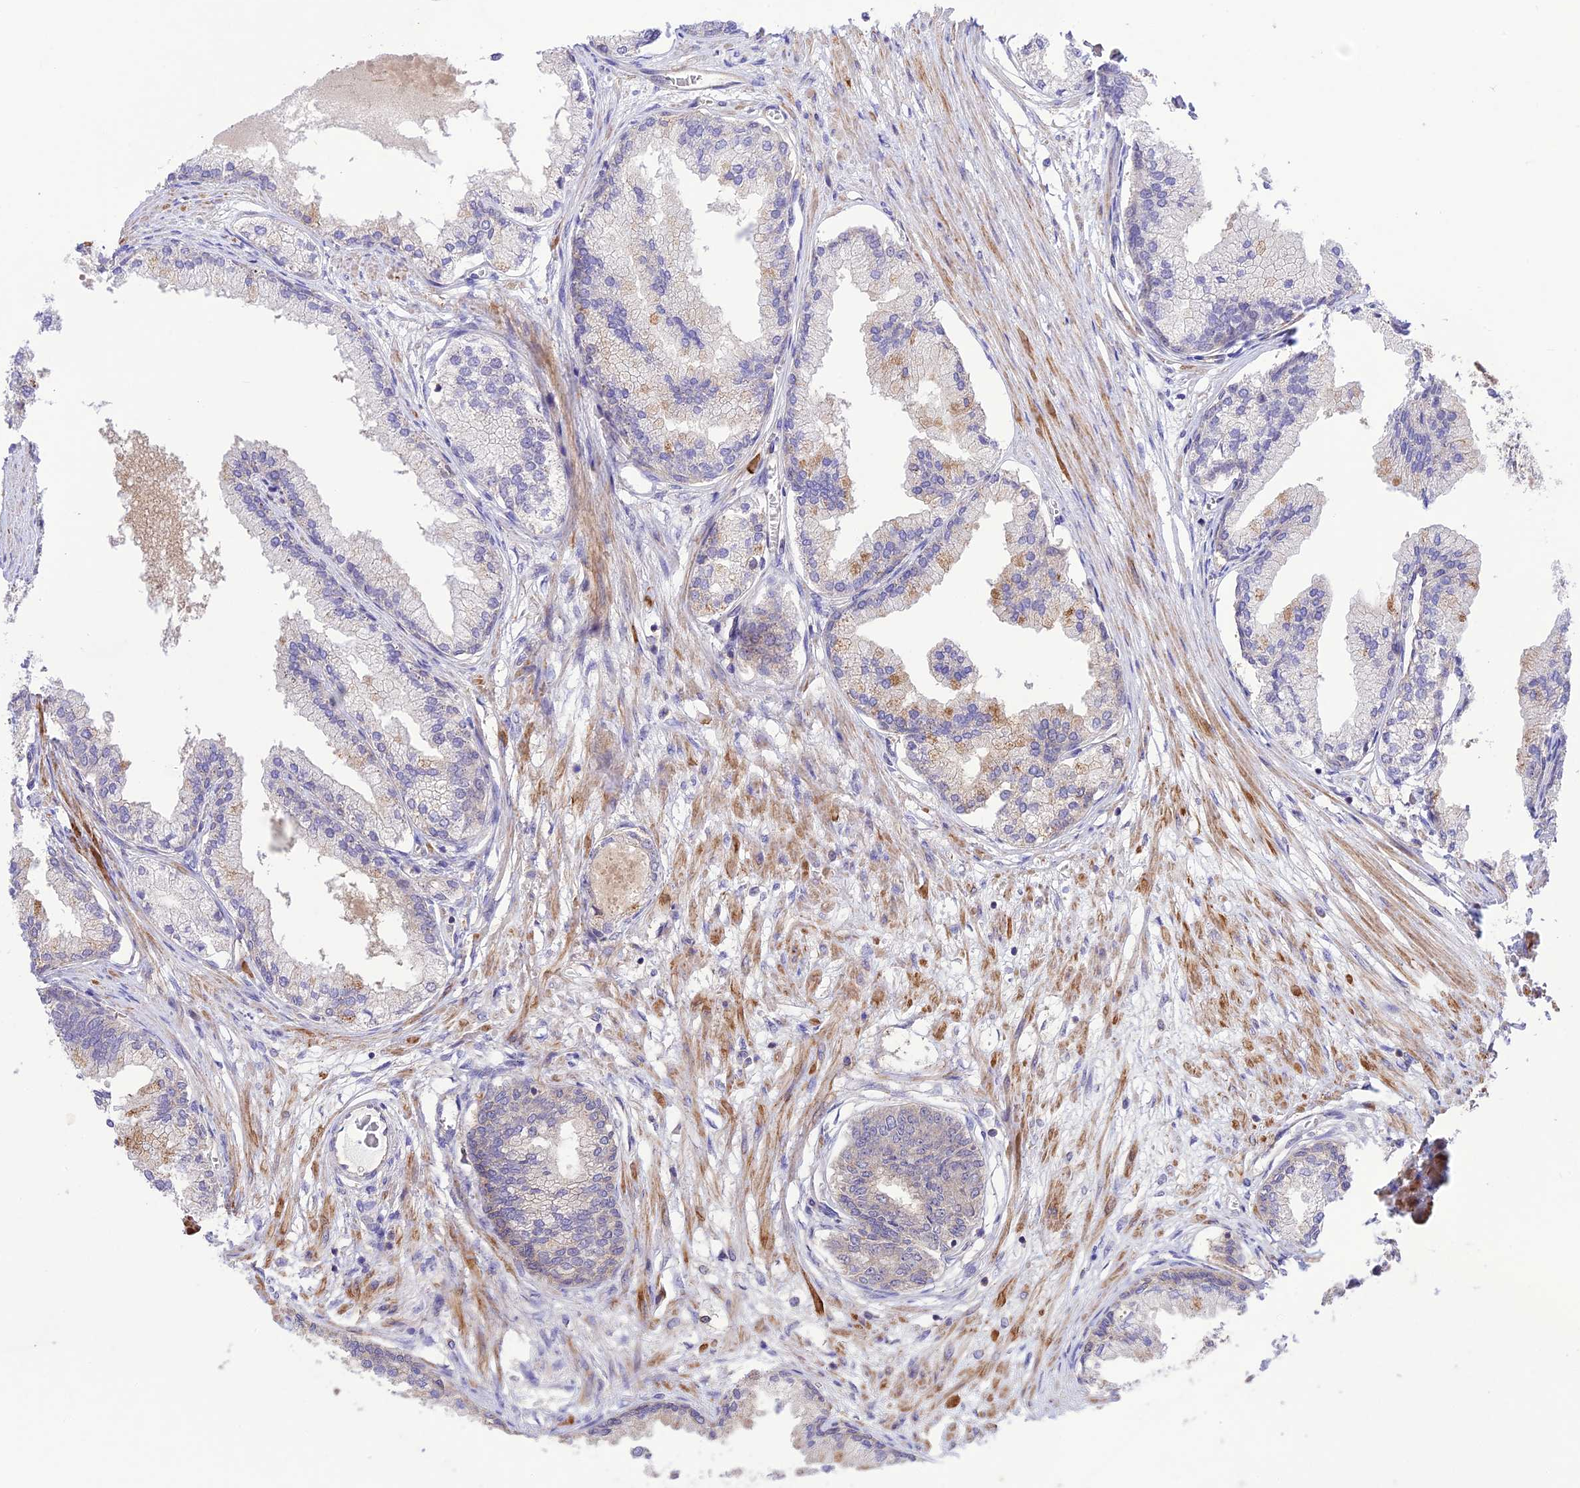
{"staining": {"intensity": "negative", "quantity": "none", "location": "none"}, "tissue": "prostate cancer", "cell_type": "Tumor cells", "image_type": "cancer", "snomed": [{"axis": "morphology", "description": "Adenocarcinoma, Low grade"}, {"axis": "topography", "description": "Prostate"}], "caption": "A high-resolution photomicrograph shows IHC staining of prostate cancer, which displays no significant expression in tumor cells. The staining is performed using DAB brown chromogen with nuclei counter-stained in using hematoxylin.", "gene": "FCHSD1", "patient": {"sex": "male", "age": 63}}